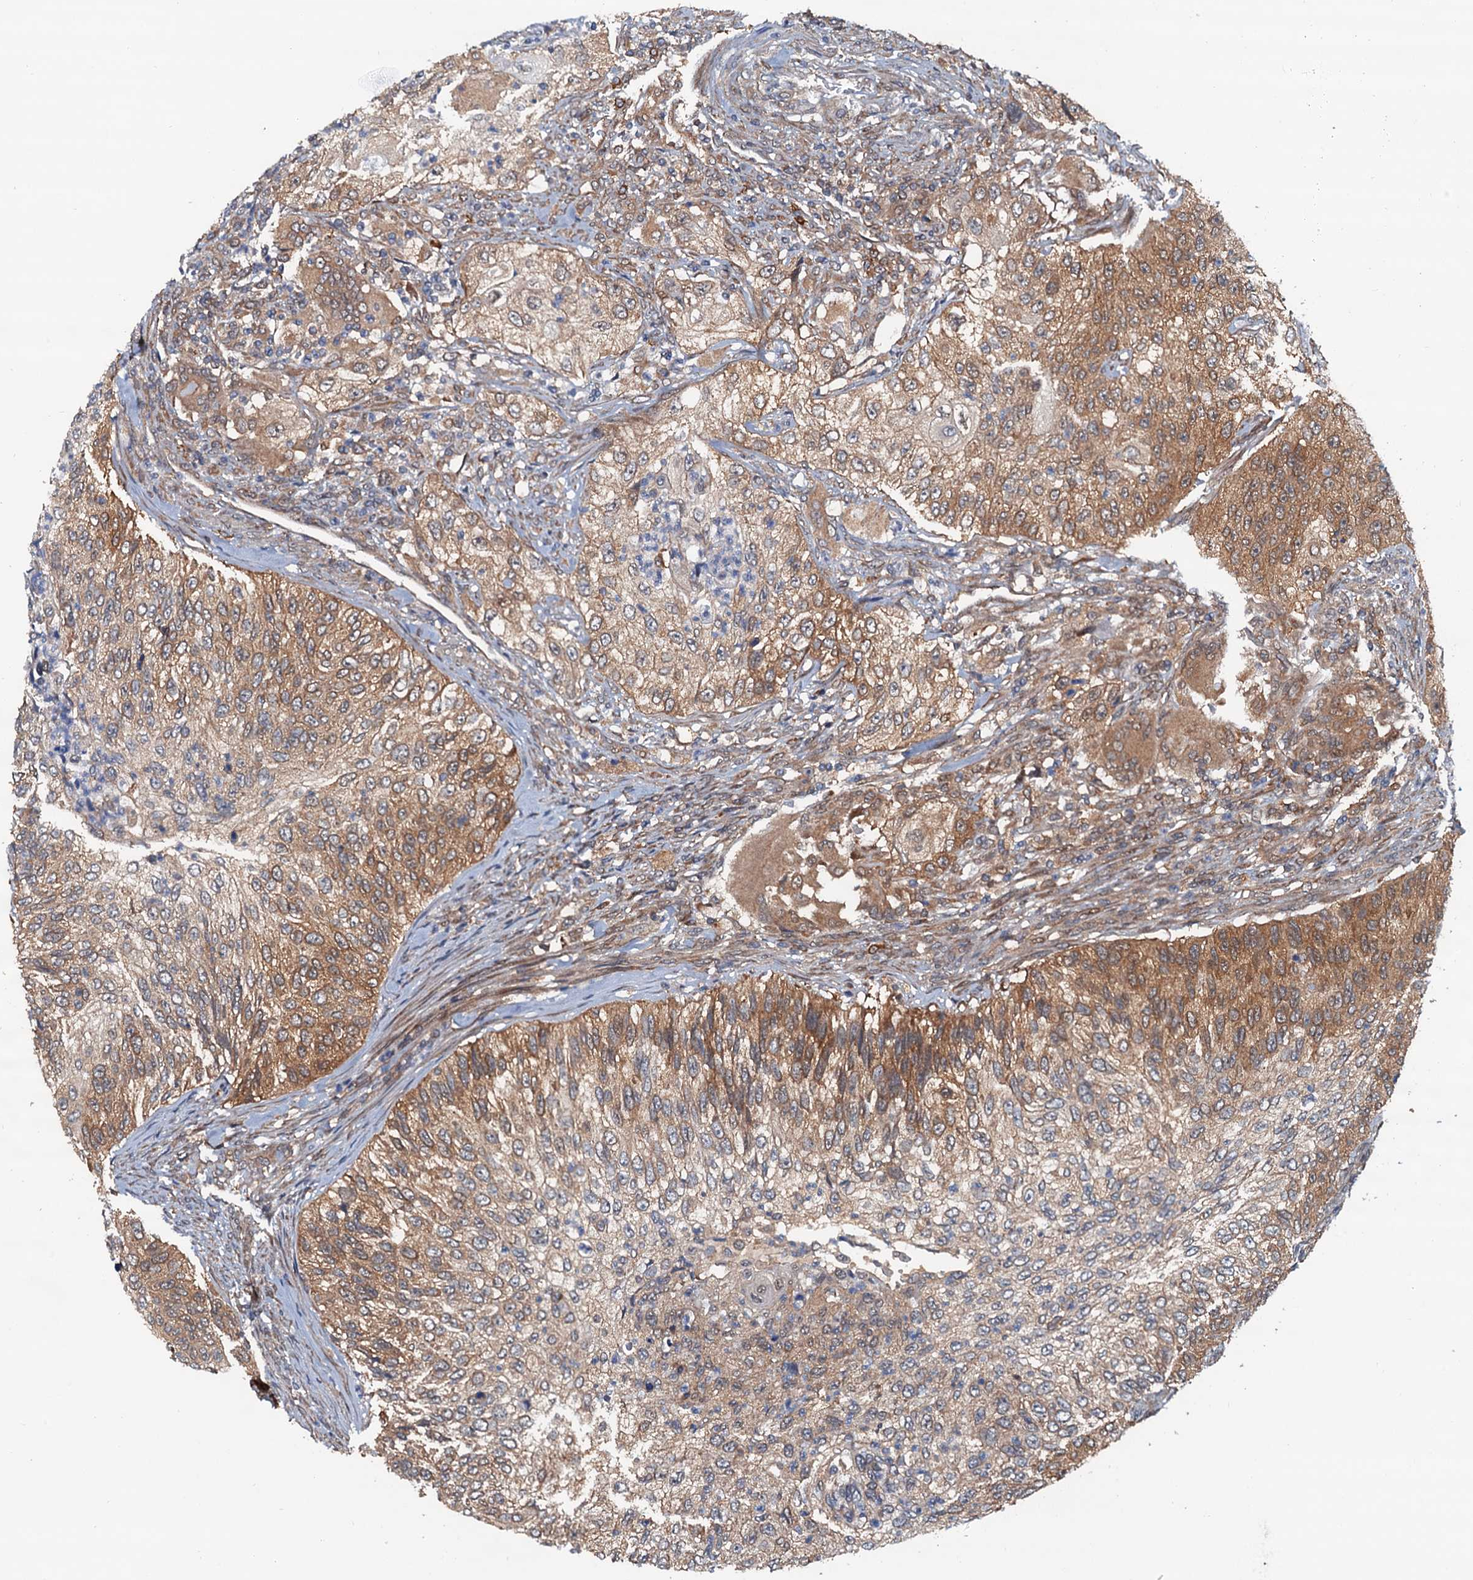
{"staining": {"intensity": "moderate", "quantity": ">75%", "location": "cytoplasmic/membranous"}, "tissue": "urothelial cancer", "cell_type": "Tumor cells", "image_type": "cancer", "snomed": [{"axis": "morphology", "description": "Urothelial carcinoma, High grade"}, {"axis": "topography", "description": "Urinary bladder"}], "caption": "A brown stain highlights moderate cytoplasmic/membranous expression of a protein in human urothelial carcinoma (high-grade) tumor cells.", "gene": "AAGAB", "patient": {"sex": "female", "age": 60}}